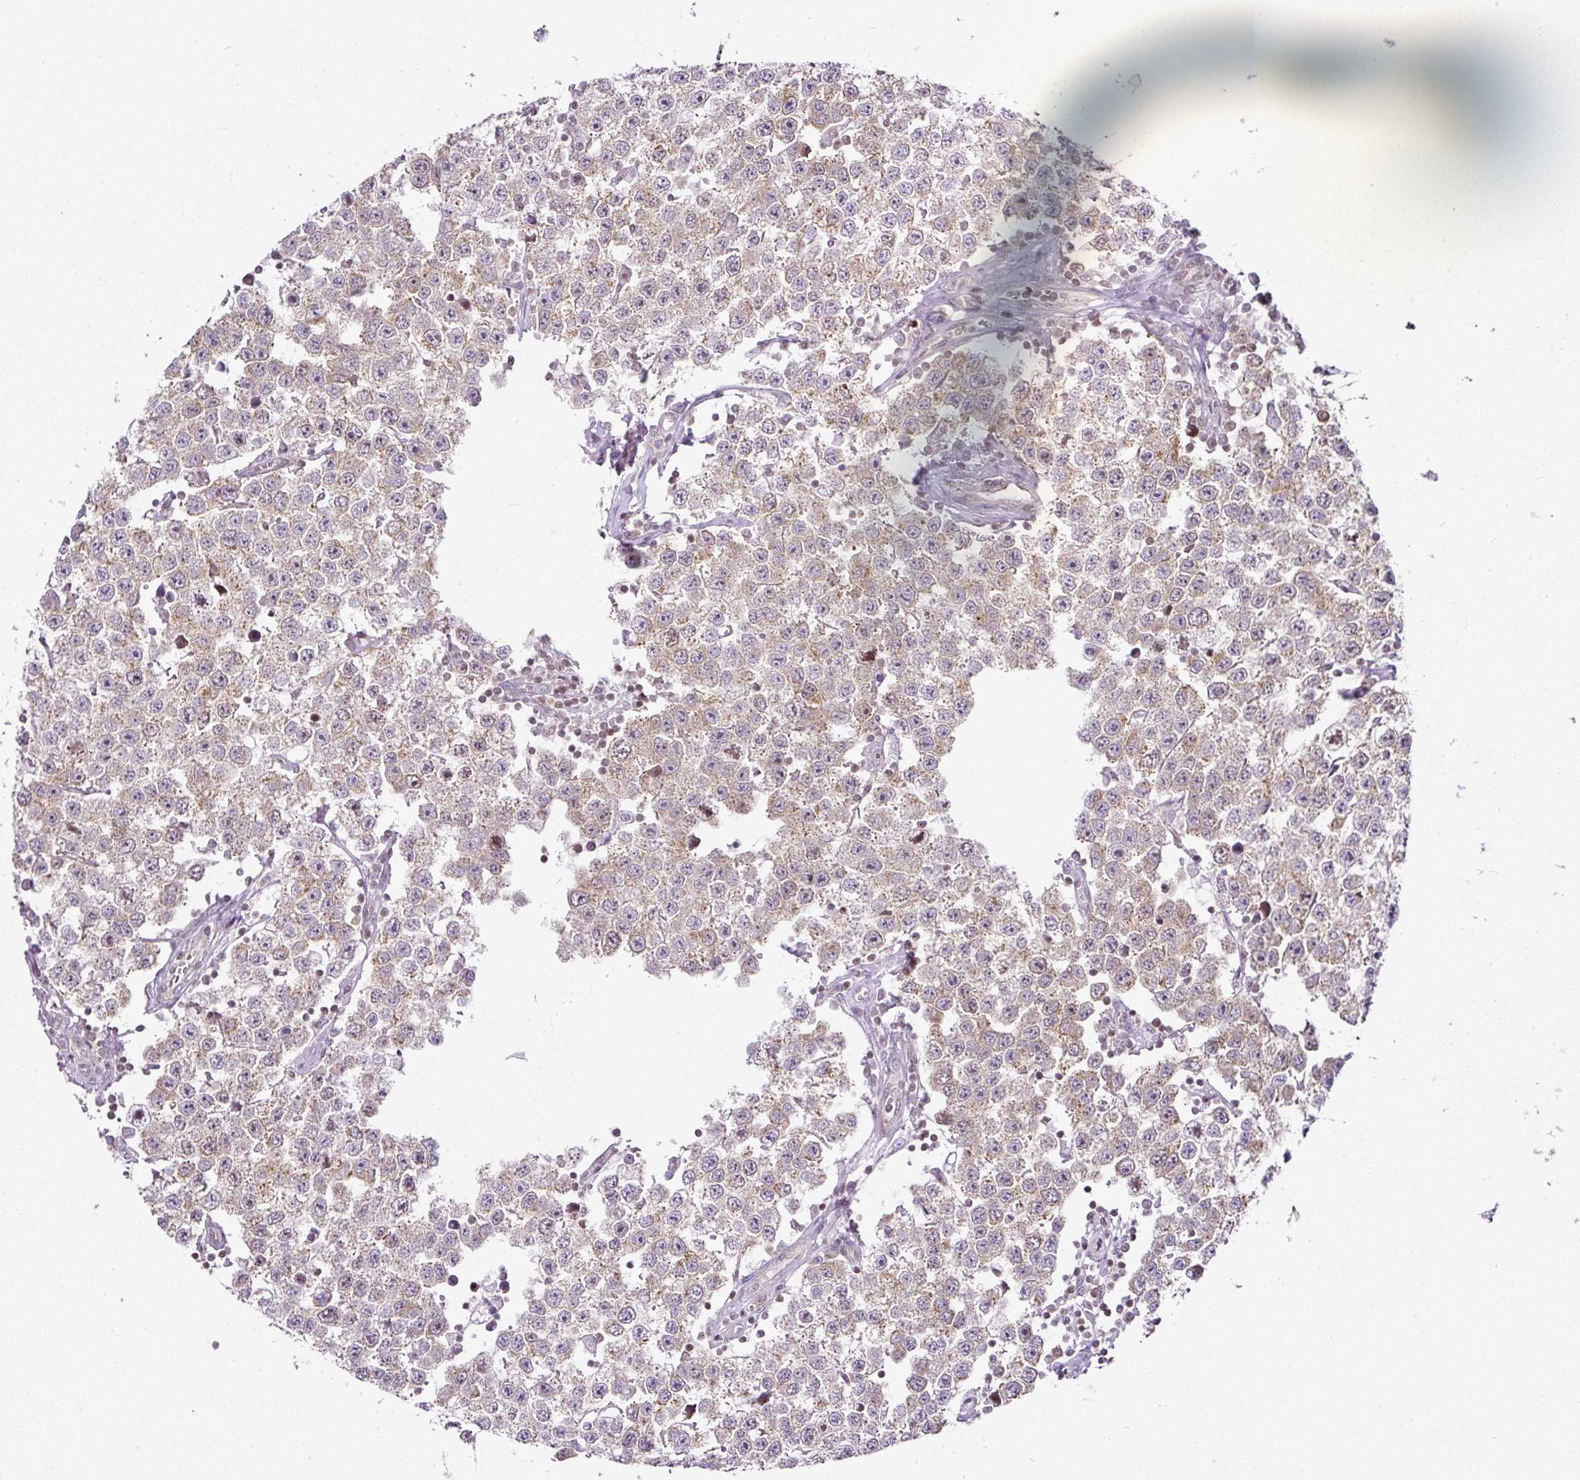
{"staining": {"intensity": "weak", "quantity": ">75%", "location": "cytoplasmic/membranous"}, "tissue": "testis cancer", "cell_type": "Tumor cells", "image_type": "cancer", "snomed": [{"axis": "morphology", "description": "Seminoma, NOS"}, {"axis": "topography", "description": "Testis"}], "caption": "Protein expression analysis of human testis cancer reveals weak cytoplasmic/membranous expression in about >75% of tumor cells. (IHC, brightfield microscopy, high magnification).", "gene": "FAM32A", "patient": {"sex": "male", "age": 34}}